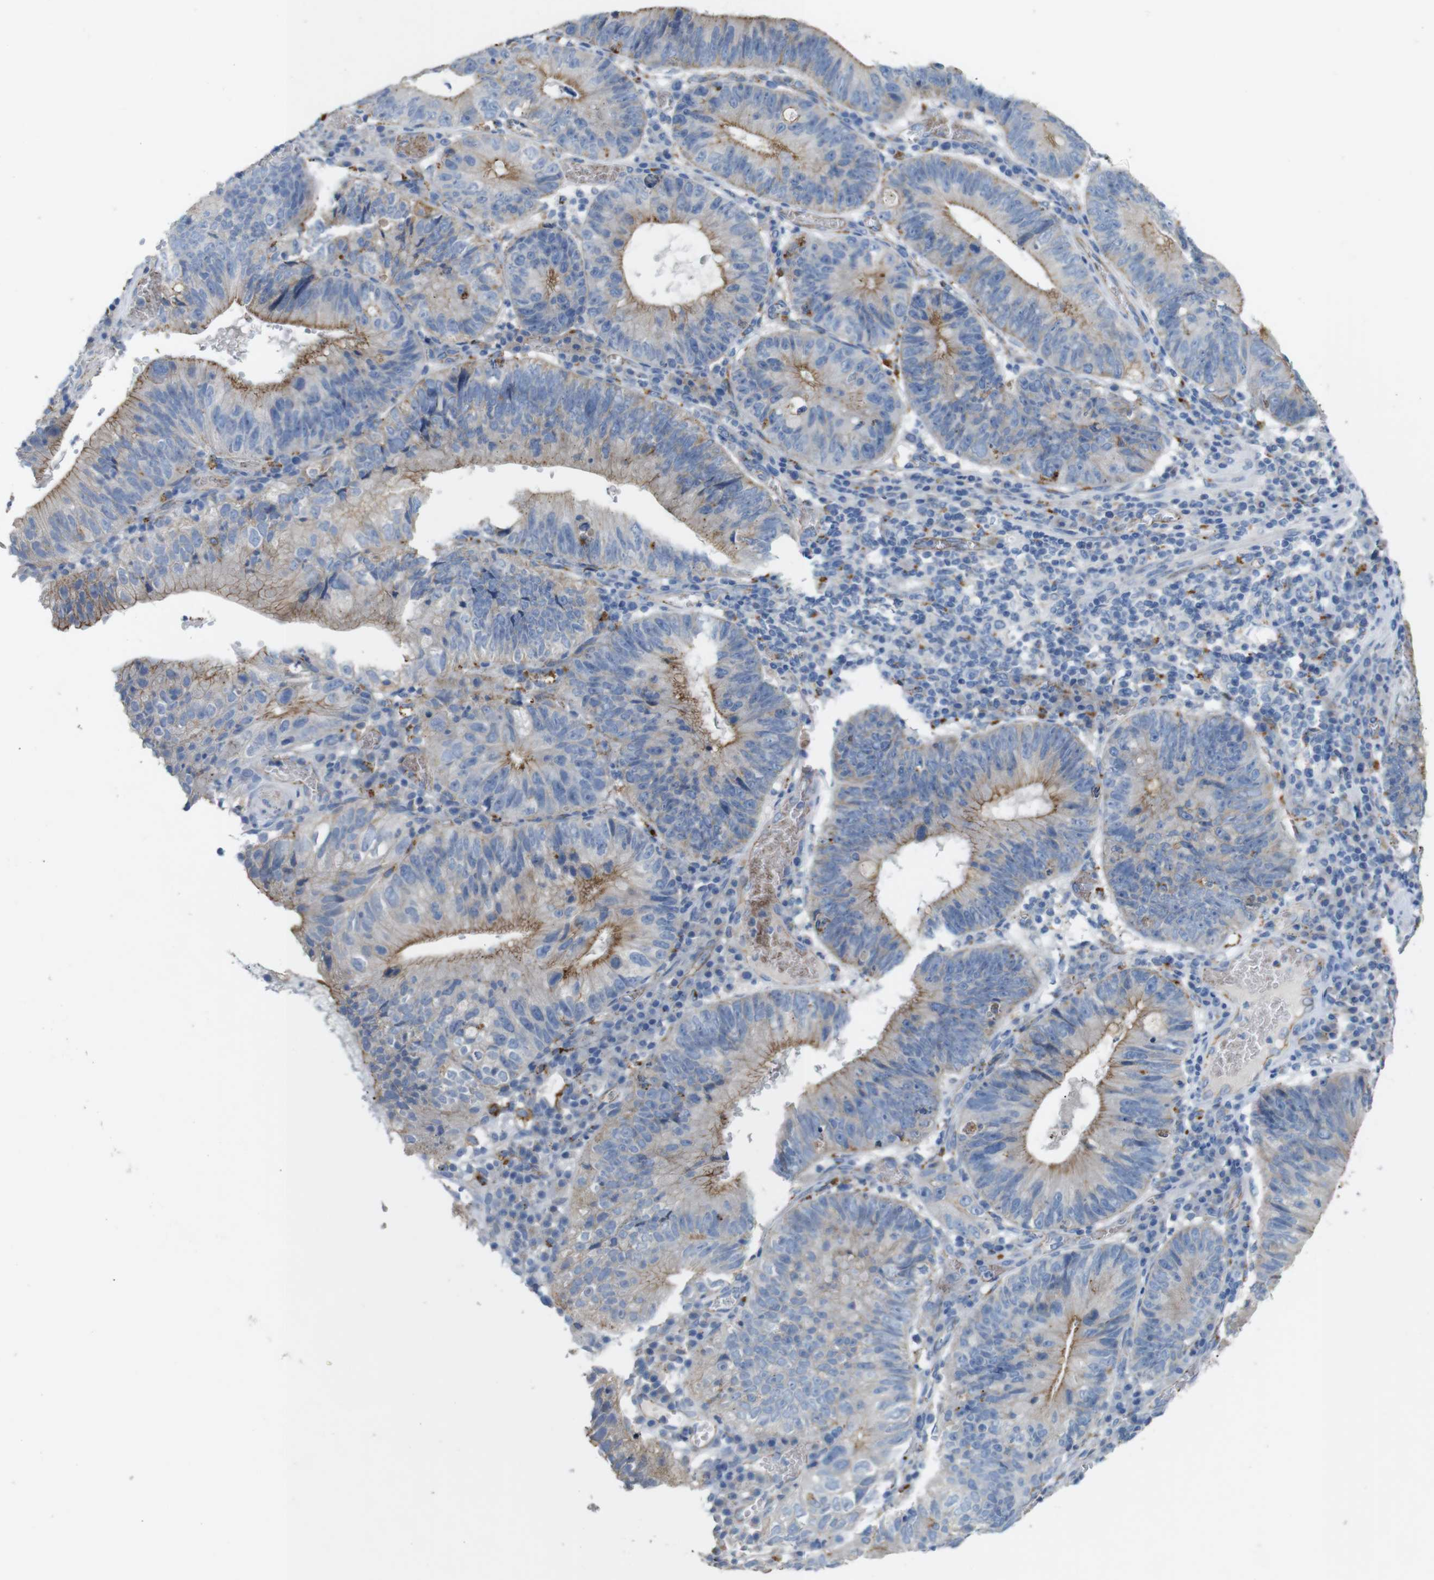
{"staining": {"intensity": "moderate", "quantity": "25%-75%", "location": "cytoplasmic/membranous"}, "tissue": "stomach cancer", "cell_type": "Tumor cells", "image_type": "cancer", "snomed": [{"axis": "morphology", "description": "Adenocarcinoma, NOS"}, {"axis": "topography", "description": "Stomach"}], "caption": "Tumor cells display medium levels of moderate cytoplasmic/membranous positivity in about 25%-75% of cells in human stomach cancer (adenocarcinoma).", "gene": "NHLRC3", "patient": {"sex": "male", "age": 59}}